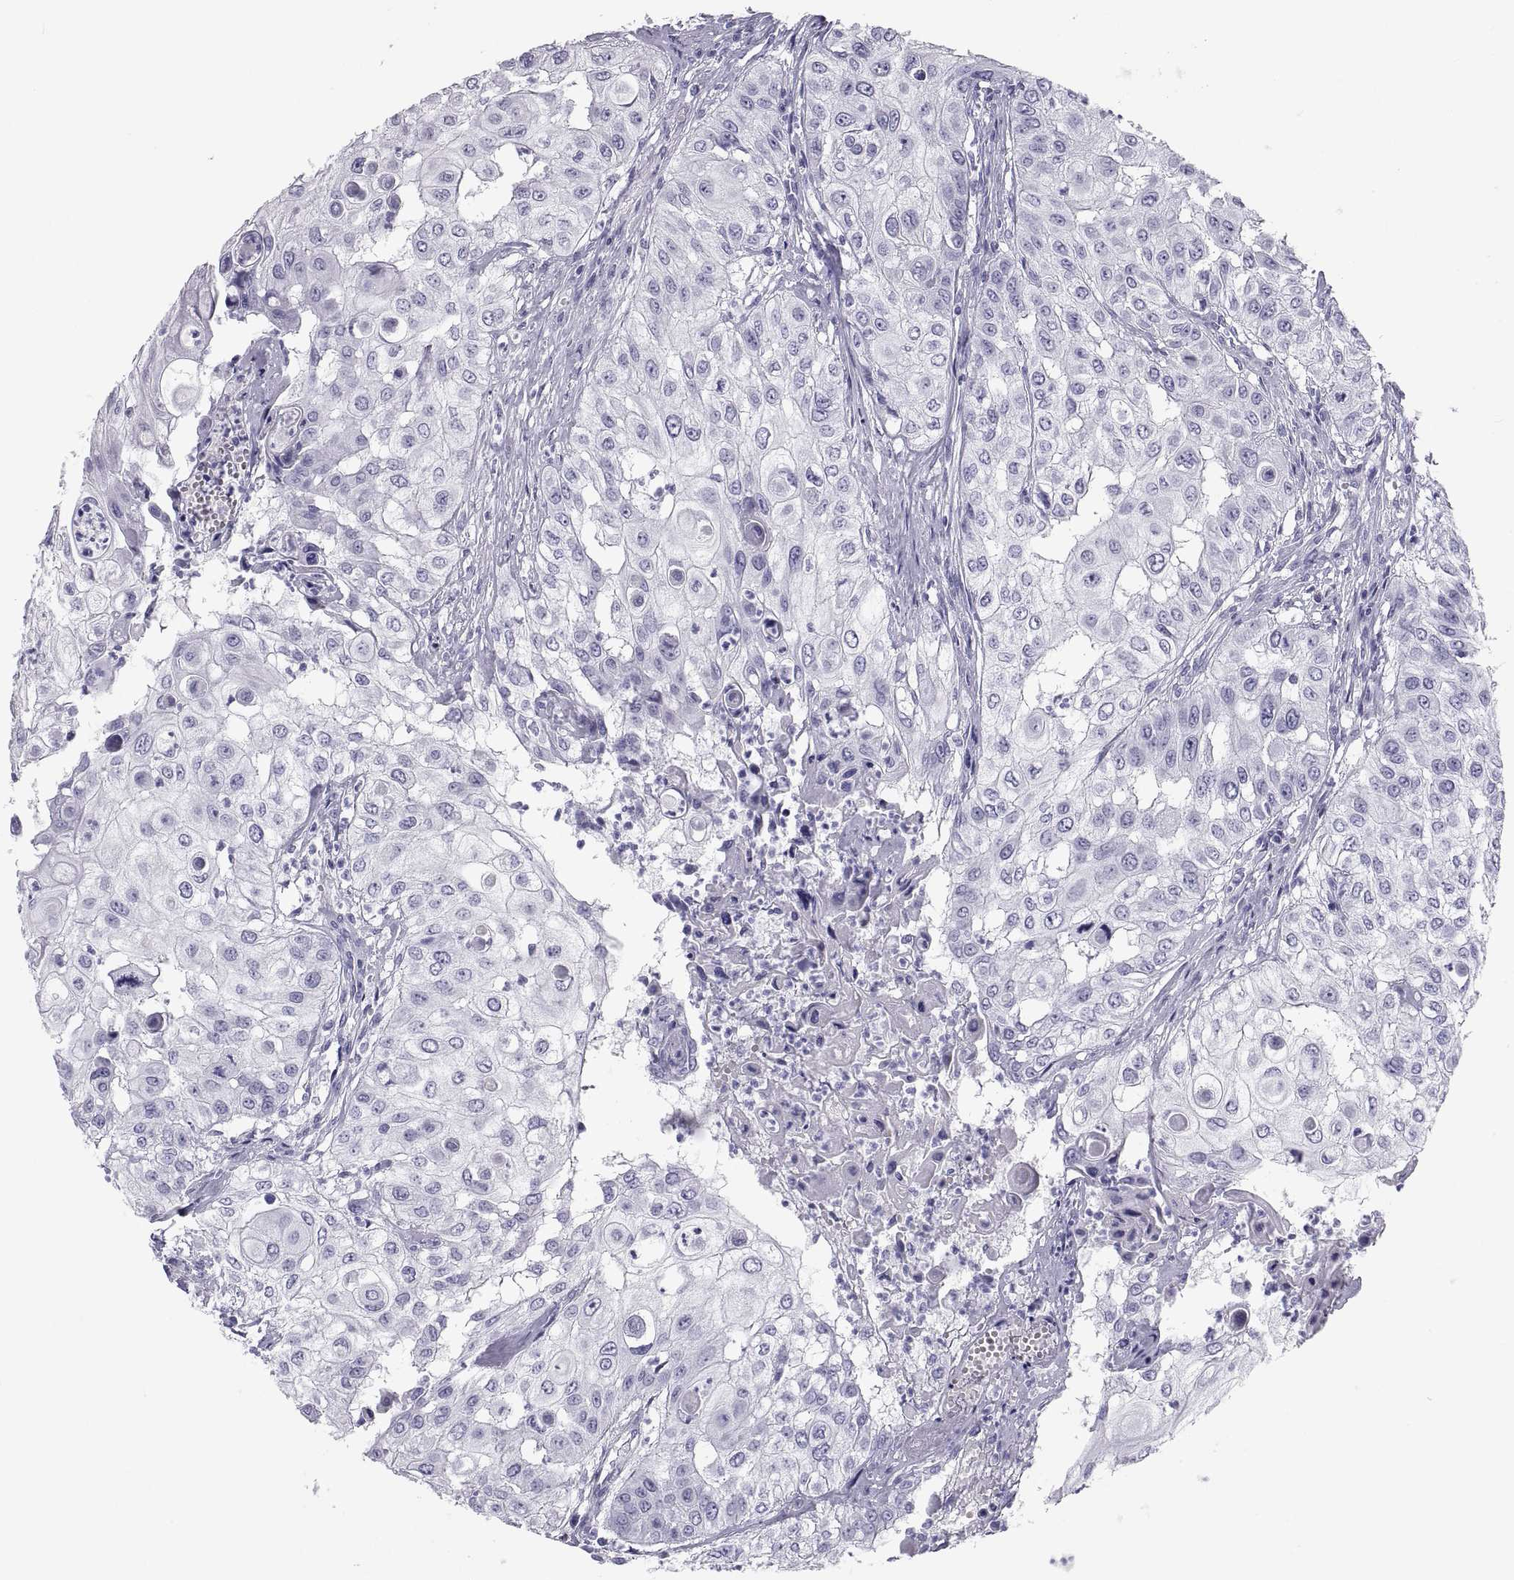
{"staining": {"intensity": "negative", "quantity": "none", "location": "none"}, "tissue": "urothelial cancer", "cell_type": "Tumor cells", "image_type": "cancer", "snomed": [{"axis": "morphology", "description": "Urothelial carcinoma, High grade"}, {"axis": "topography", "description": "Urinary bladder"}], "caption": "High power microscopy histopathology image of an IHC image of urothelial carcinoma (high-grade), revealing no significant positivity in tumor cells.", "gene": "DEFB129", "patient": {"sex": "female", "age": 79}}